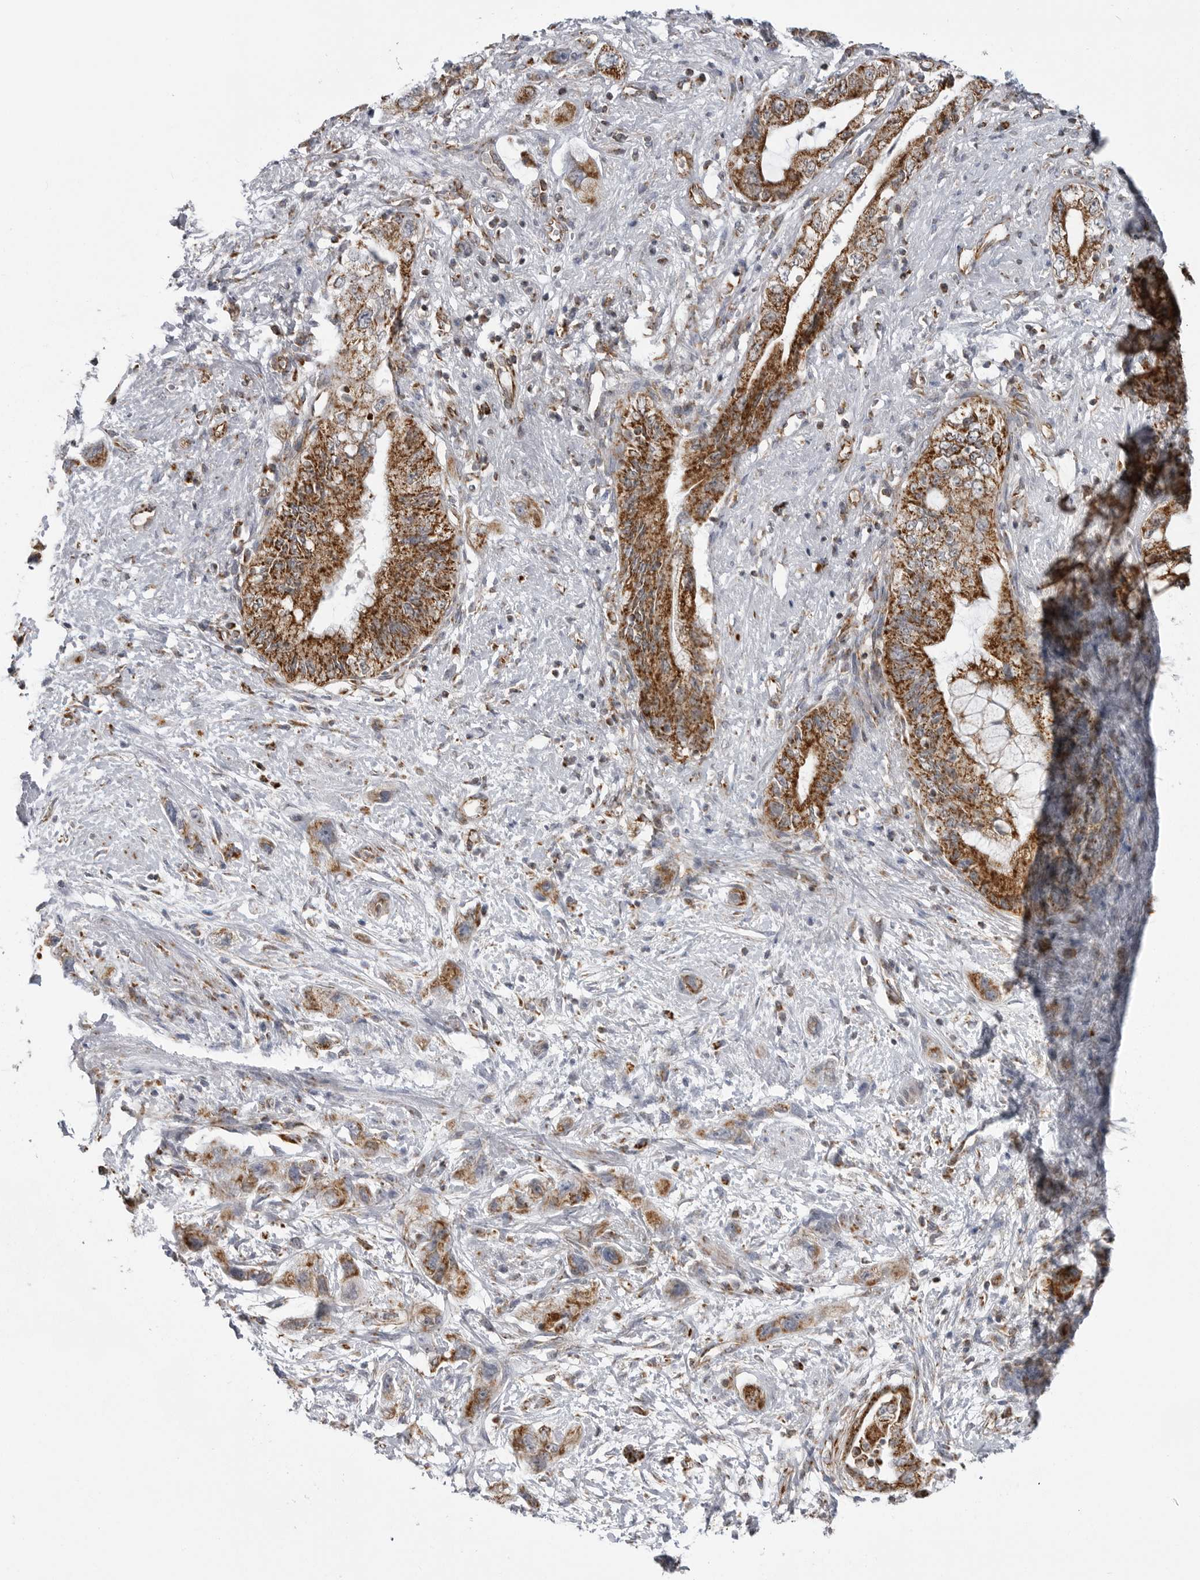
{"staining": {"intensity": "moderate", "quantity": ">75%", "location": "cytoplasmic/membranous"}, "tissue": "pancreatic cancer", "cell_type": "Tumor cells", "image_type": "cancer", "snomed": [{"axis": "morphology", "description": "Adenocarcinoma, NOS"}, {"axis": "topography", "description": "Pancreas"}], "caption": "DAB (3,3'-diaminobenzidine) immunohistochemical staining of pancreatic cancer shows moderate cytoplasmic/membranous protein positivity in approximately >75% of tumor cells.", "gene": "FH", "patient": {"sex": "female", "age": 73}}